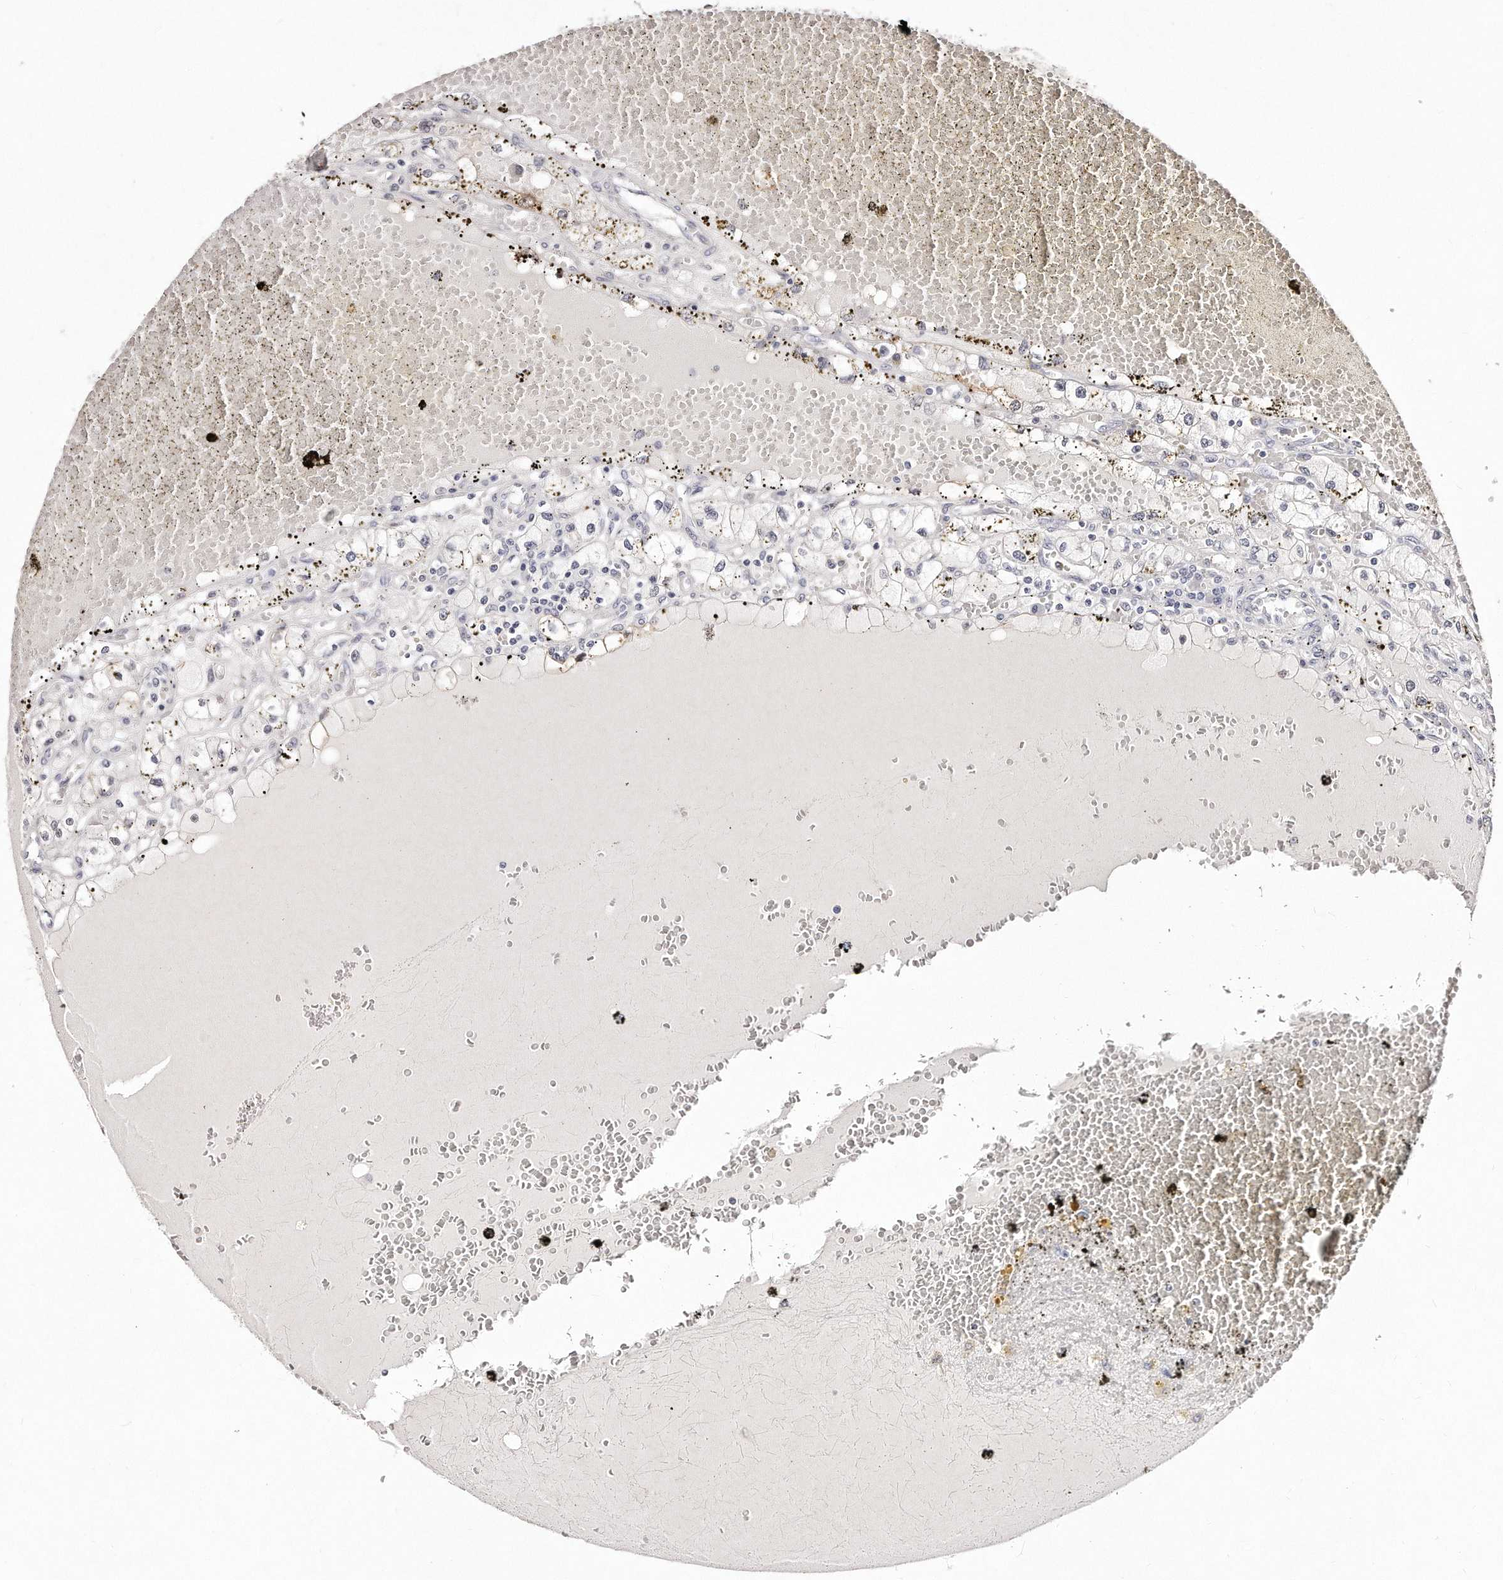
{"staining": {"intensity": "negative", "quantity": "none", "location": "none"}, "tissue": "renal cancer", "cell_type": "Tumor cells", "image_type": "cancer", "snomed": [{"axis": "morphology", "description": "Adenocarcinoma, NOS"}, {"axis": "topography", "description": "Kidney"}], "caption": "Tumor cells are negative for protein expression in human adenocarcinoma (renal).", "gene": "GDA", "patient": {"sex": "male", "age": 56}}